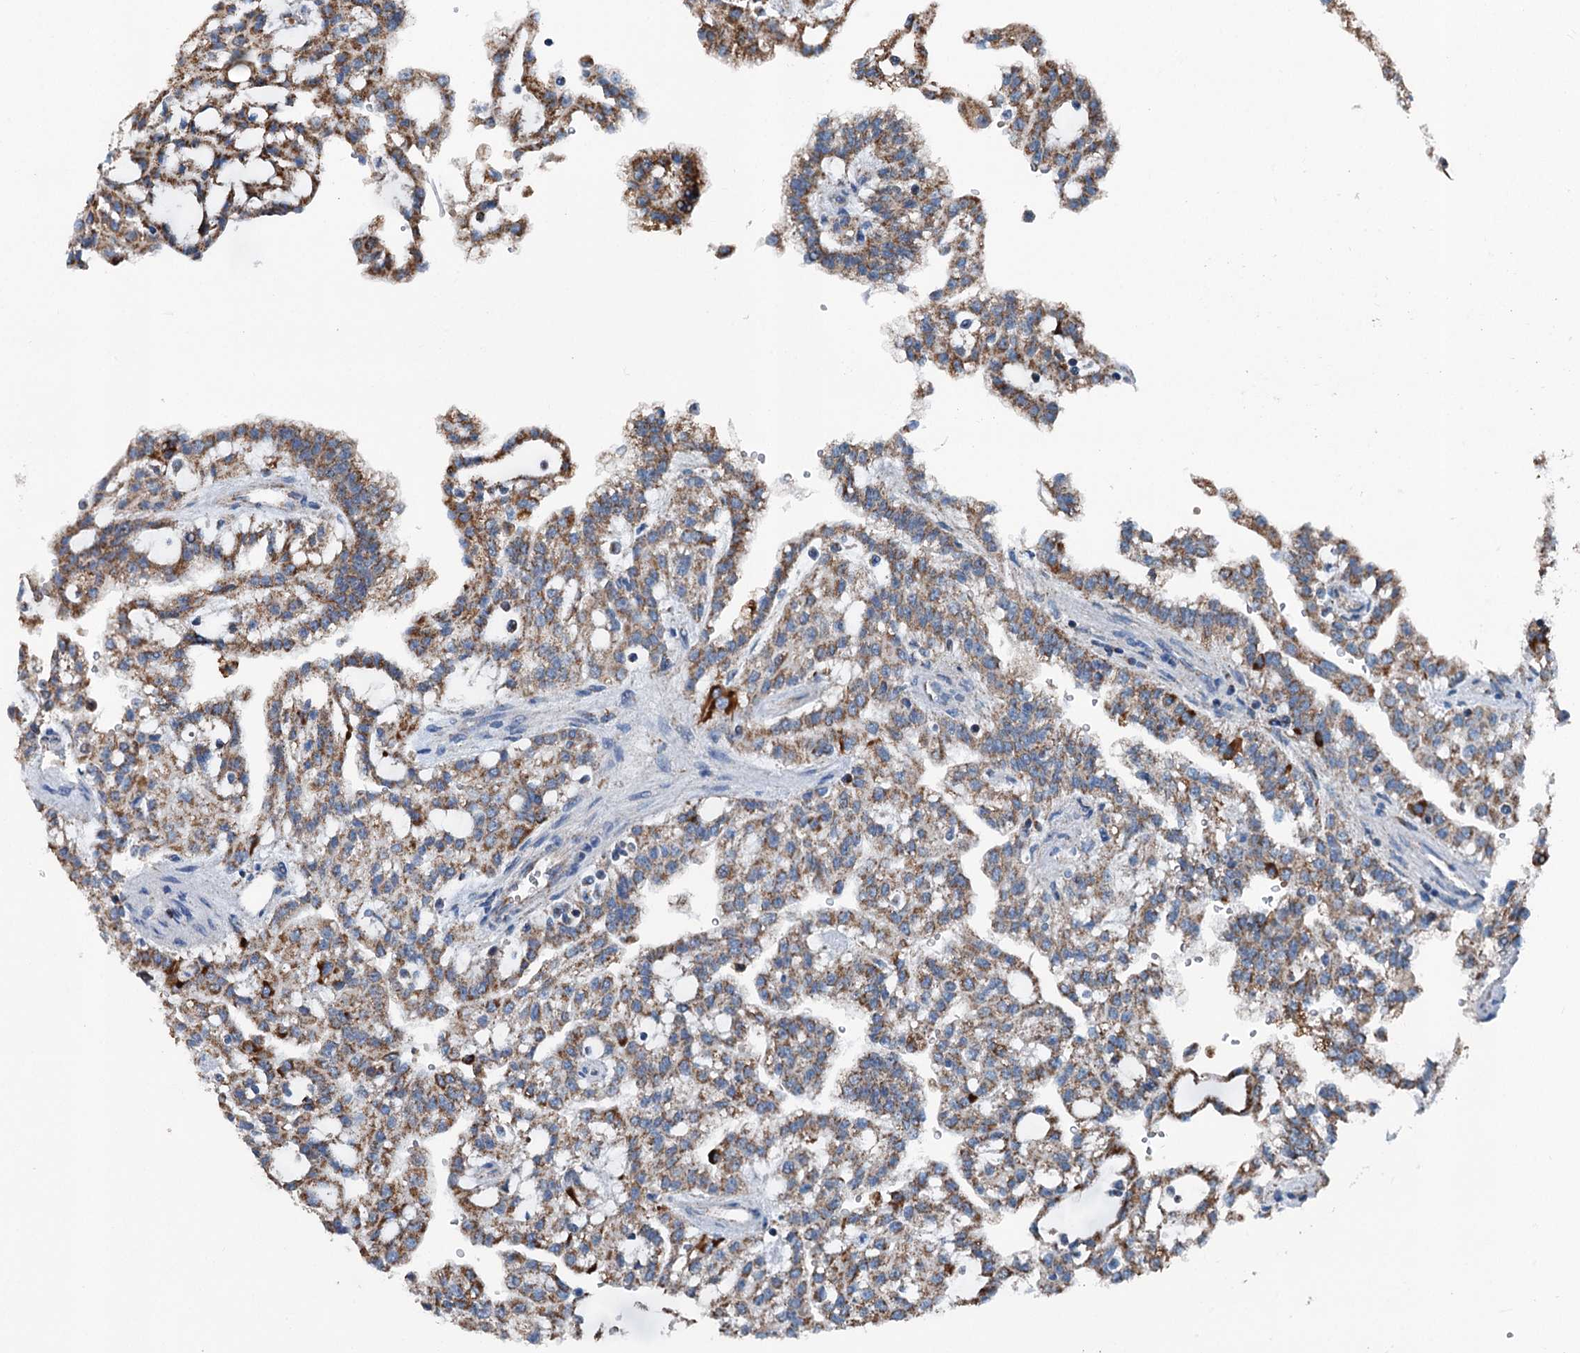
{"staining": {"intensity": "moderate", "quantity": ">75%", "location": "cytoplasmic/membranous"}, "tissue": "renal cancer", "cell_type": "Tumor cells", "image_type": "cancer", "snomed": [{"axis": "morphology", "description": "Adenocarcinoma, NOS"}, {"axis": "topography", "description": "Kidney"}], "caption": "Brown immunohistochemical staining in renal cancer displays moderate cytoplasmic/membranous expression in approximately >75% of tumor cells.", "gene": "TRPT1", "patient": {"sex": "male", "age": 63}}